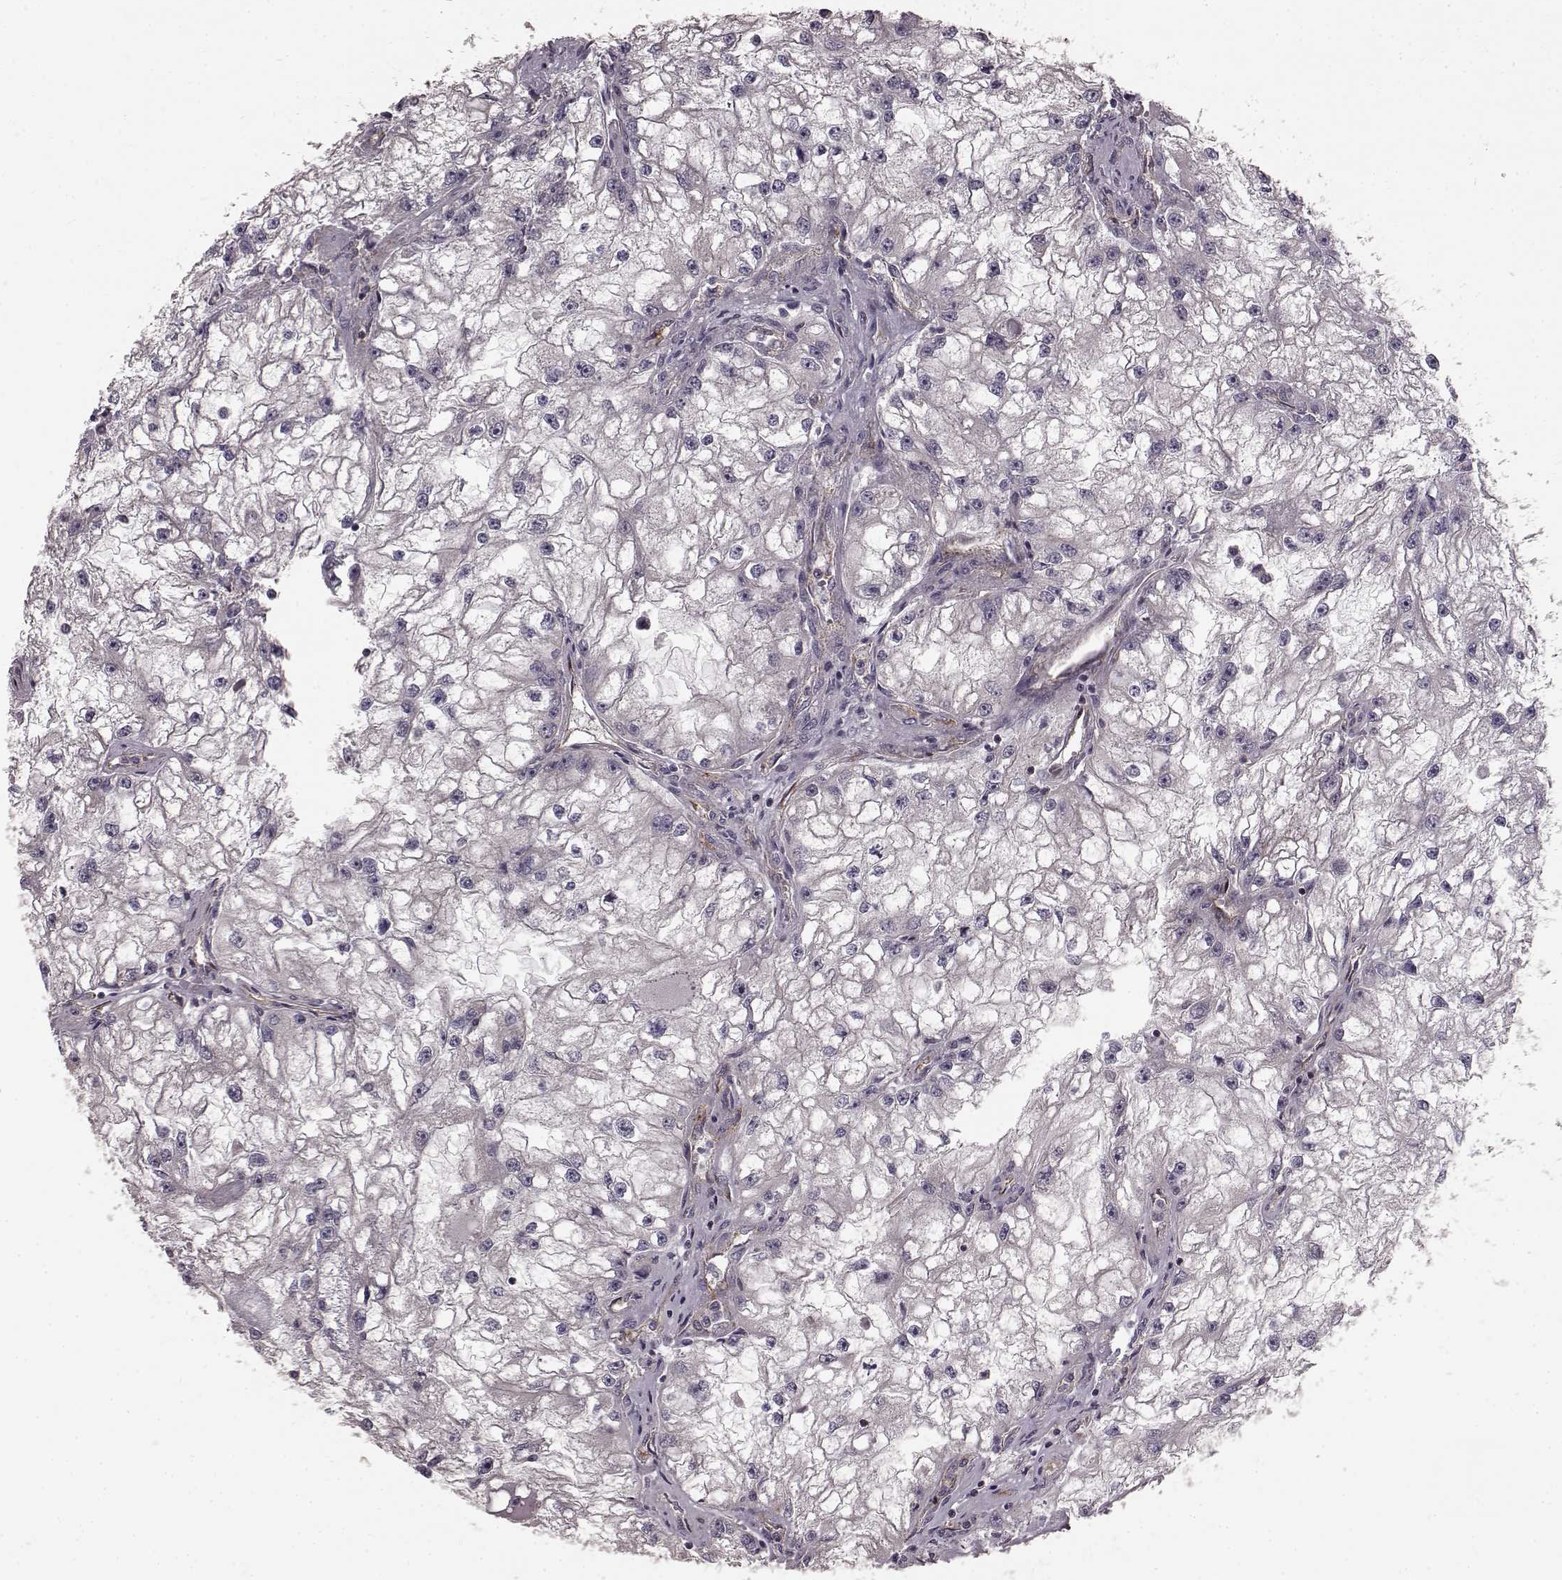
{"staining": {"intensity": "negative", "quantity": "none", "location": "none"}, "tissue": "renal cancer", "cell_type": "Tumor cells", "image_type": "cancer", "snomed": [{"axis": "morphology", "description": "Adenocarcinoma, NOS"}, {"axis": "topography", "description": "Kidney"}], "caption": "IHC of human adenocarcinoma (renal) shows no positivity in tumor cells.", "gene": "SLC22A18", "patient": {"sex": "male", "age": 59}}